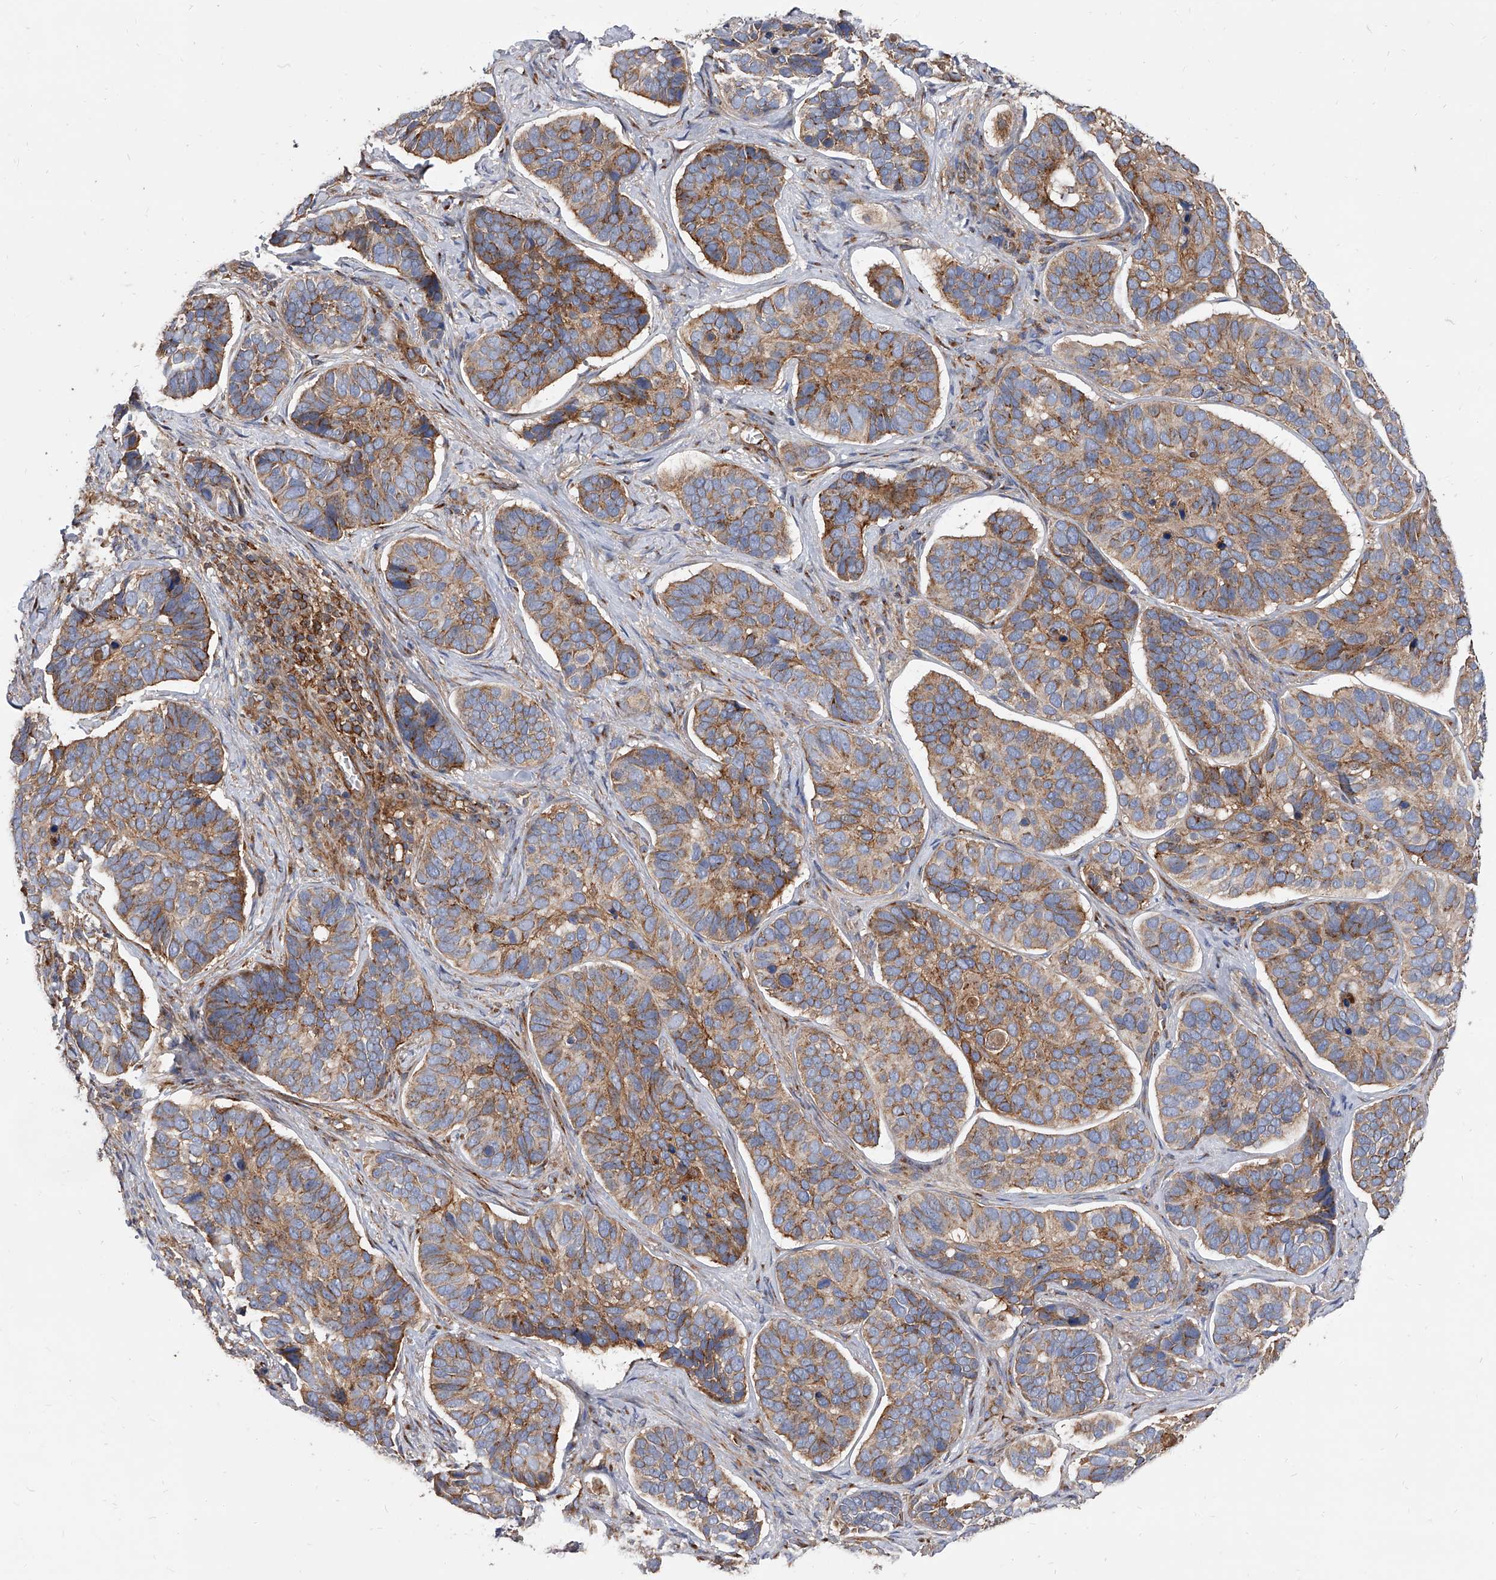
{"staining": {"intensity": "moderate", "quantity": "25%-75%", "location": "cytoplasmic/membranous"}, "tissue": "skin cancer", "cell_type": "Tumor cells", "image_type": "cancer", "snomed": [{"axis": "morphology", "description": "Basal cell carcinoma"}, {"axis": "topography", "description": "Skin"}], "caption": "A medium amount of moderate cytoplasmic/membranous expression is seen in about 25%-75% of tumor cells in skin basal cell carcinoma tissue.", "gene": "PISD", "patient": {"sex": "male", "age": 62}}